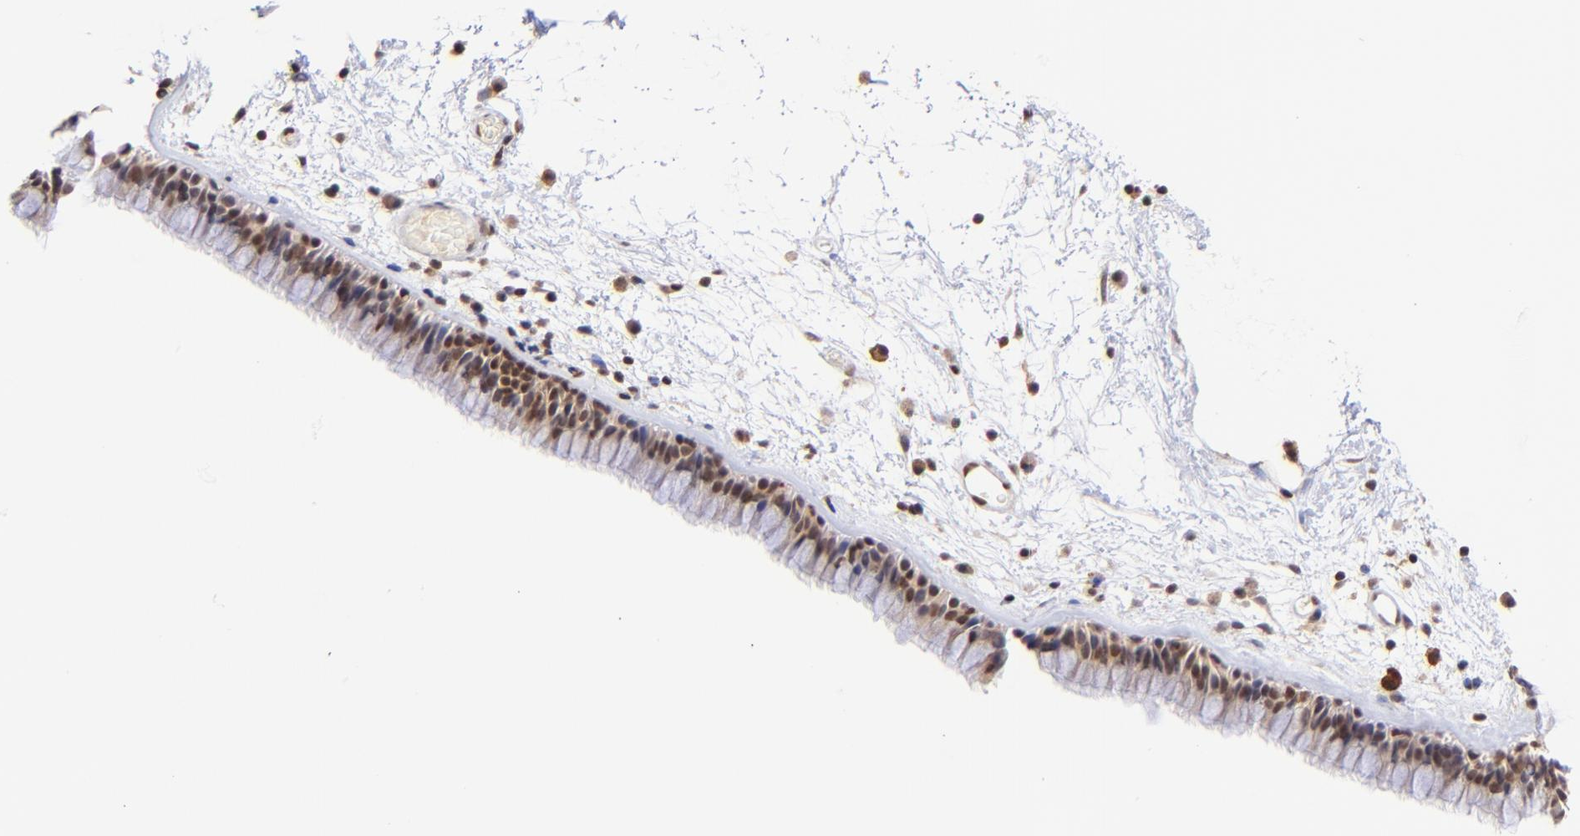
{"staining": {"intensity": "strong", "quantity": ">75%", "location": "nuclear"}, "tissue": "nasopharynx", "cell_type": "Respiratory epithelial cells", "image_type": "normal", "snomed": [{"axis": "morphology", "description": "Normal tissue, NOS"}, {"axis": "morphology", "description": "Inflammation, NOS"}, {"axis": "topography", "description": "Nasopharynx"}], "caption": "The image demonstrates immunohistochemical staining of unremarkable nasopharynx. There is strong nuclear staining is appreciated in approximately >75% of respiratory epithelial cells.", "gene": "WDR25", "patient": {"sex": "male", "age": 48}}